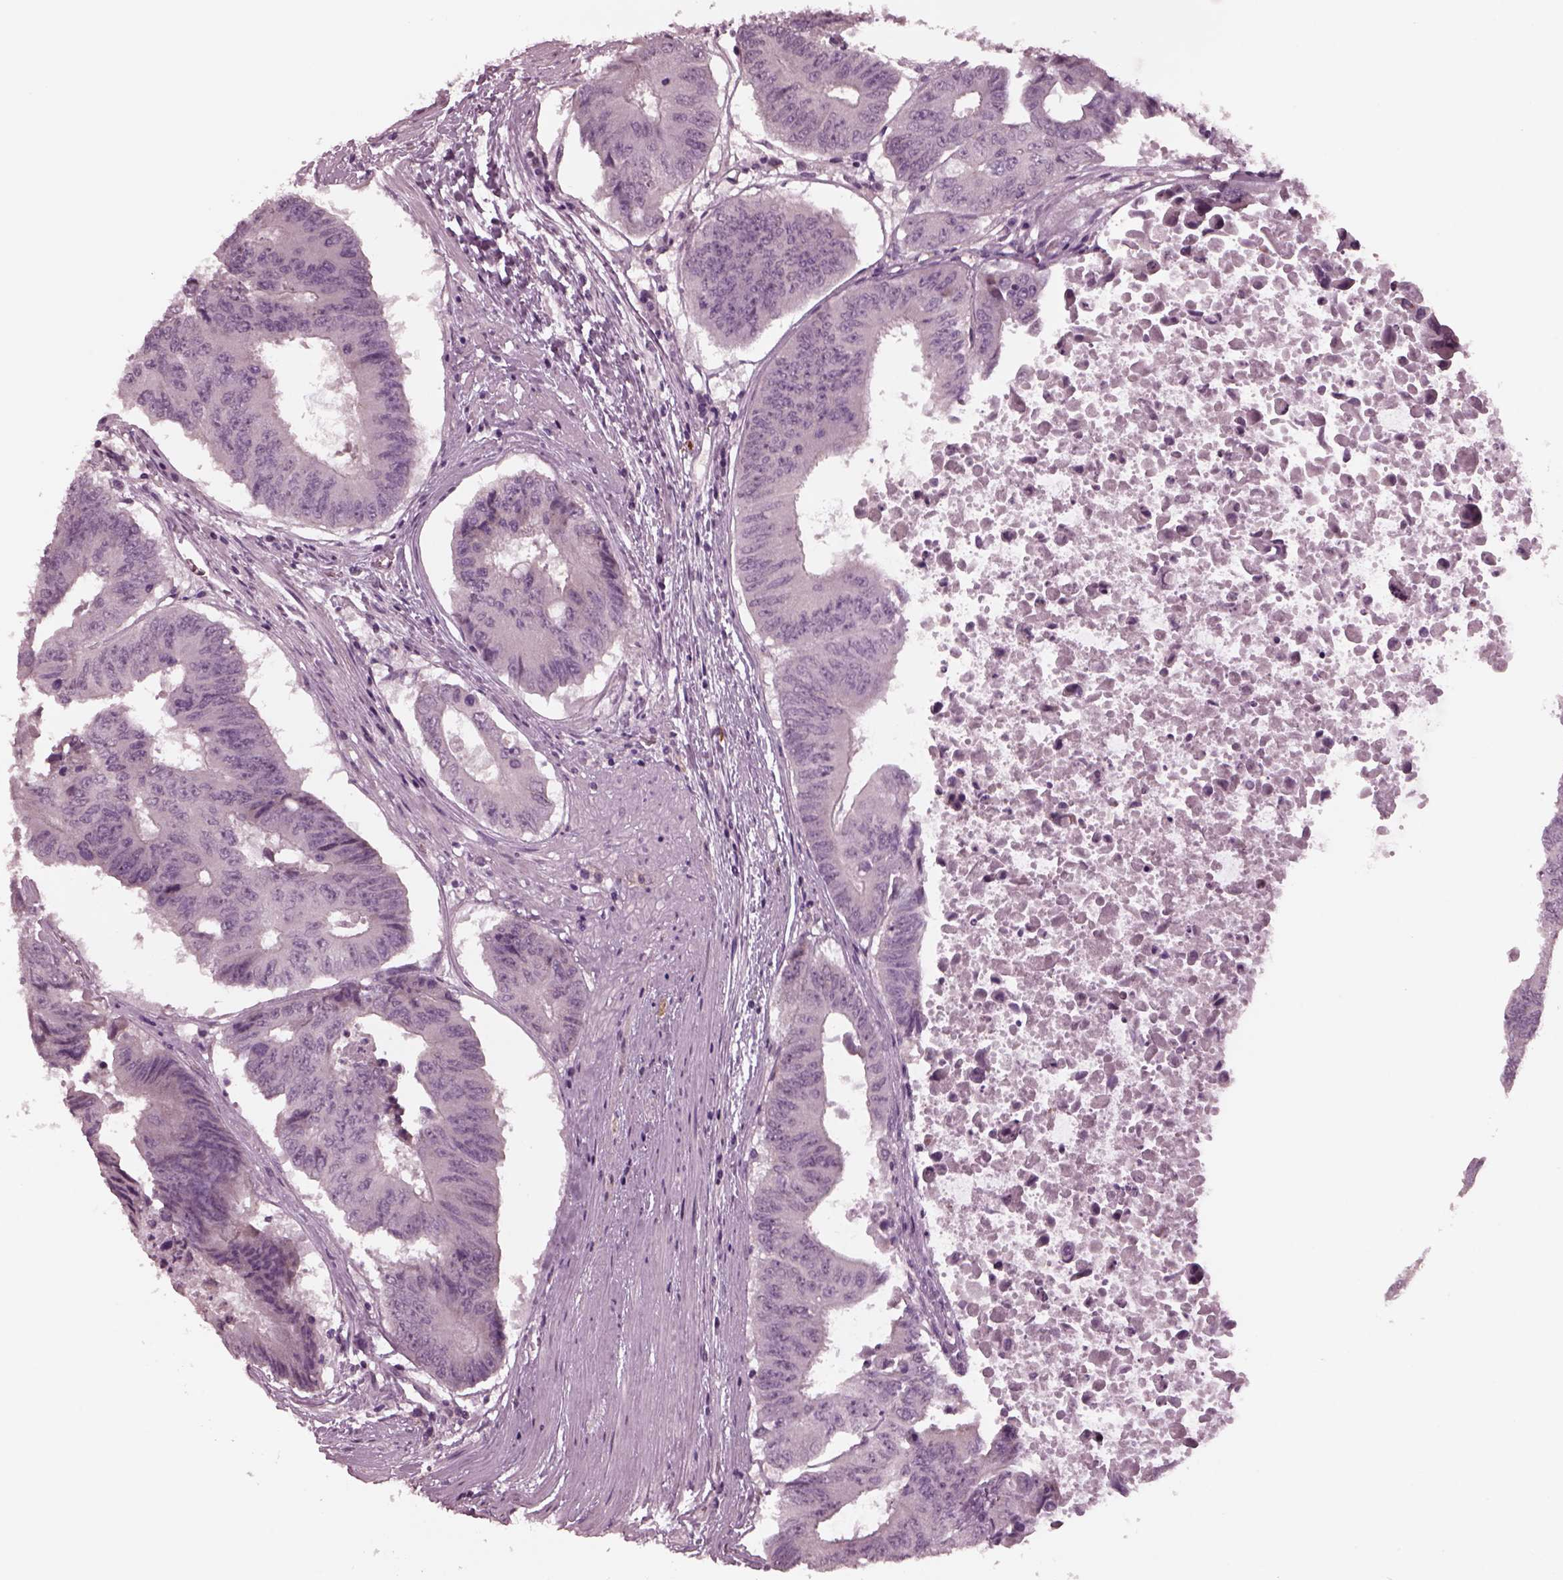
{"staining": {"intensity": "negative", "quantity": "none", "location": "none"}, "tissue": "colorectal cancer", "cell_type": "Tumor cells", "image_type": "cancer", "snomed": [{"axis": "morphology", "description": "Adenocarcinoma, NOS"}, {"axis": "topography", "description": "Rectum"}], "caption": "The photomicrograph exhibits no significant staining in tumor cells of colorectal cancer.", "gene": "YY2", "patient": {"sex": "male", "age": 59}}